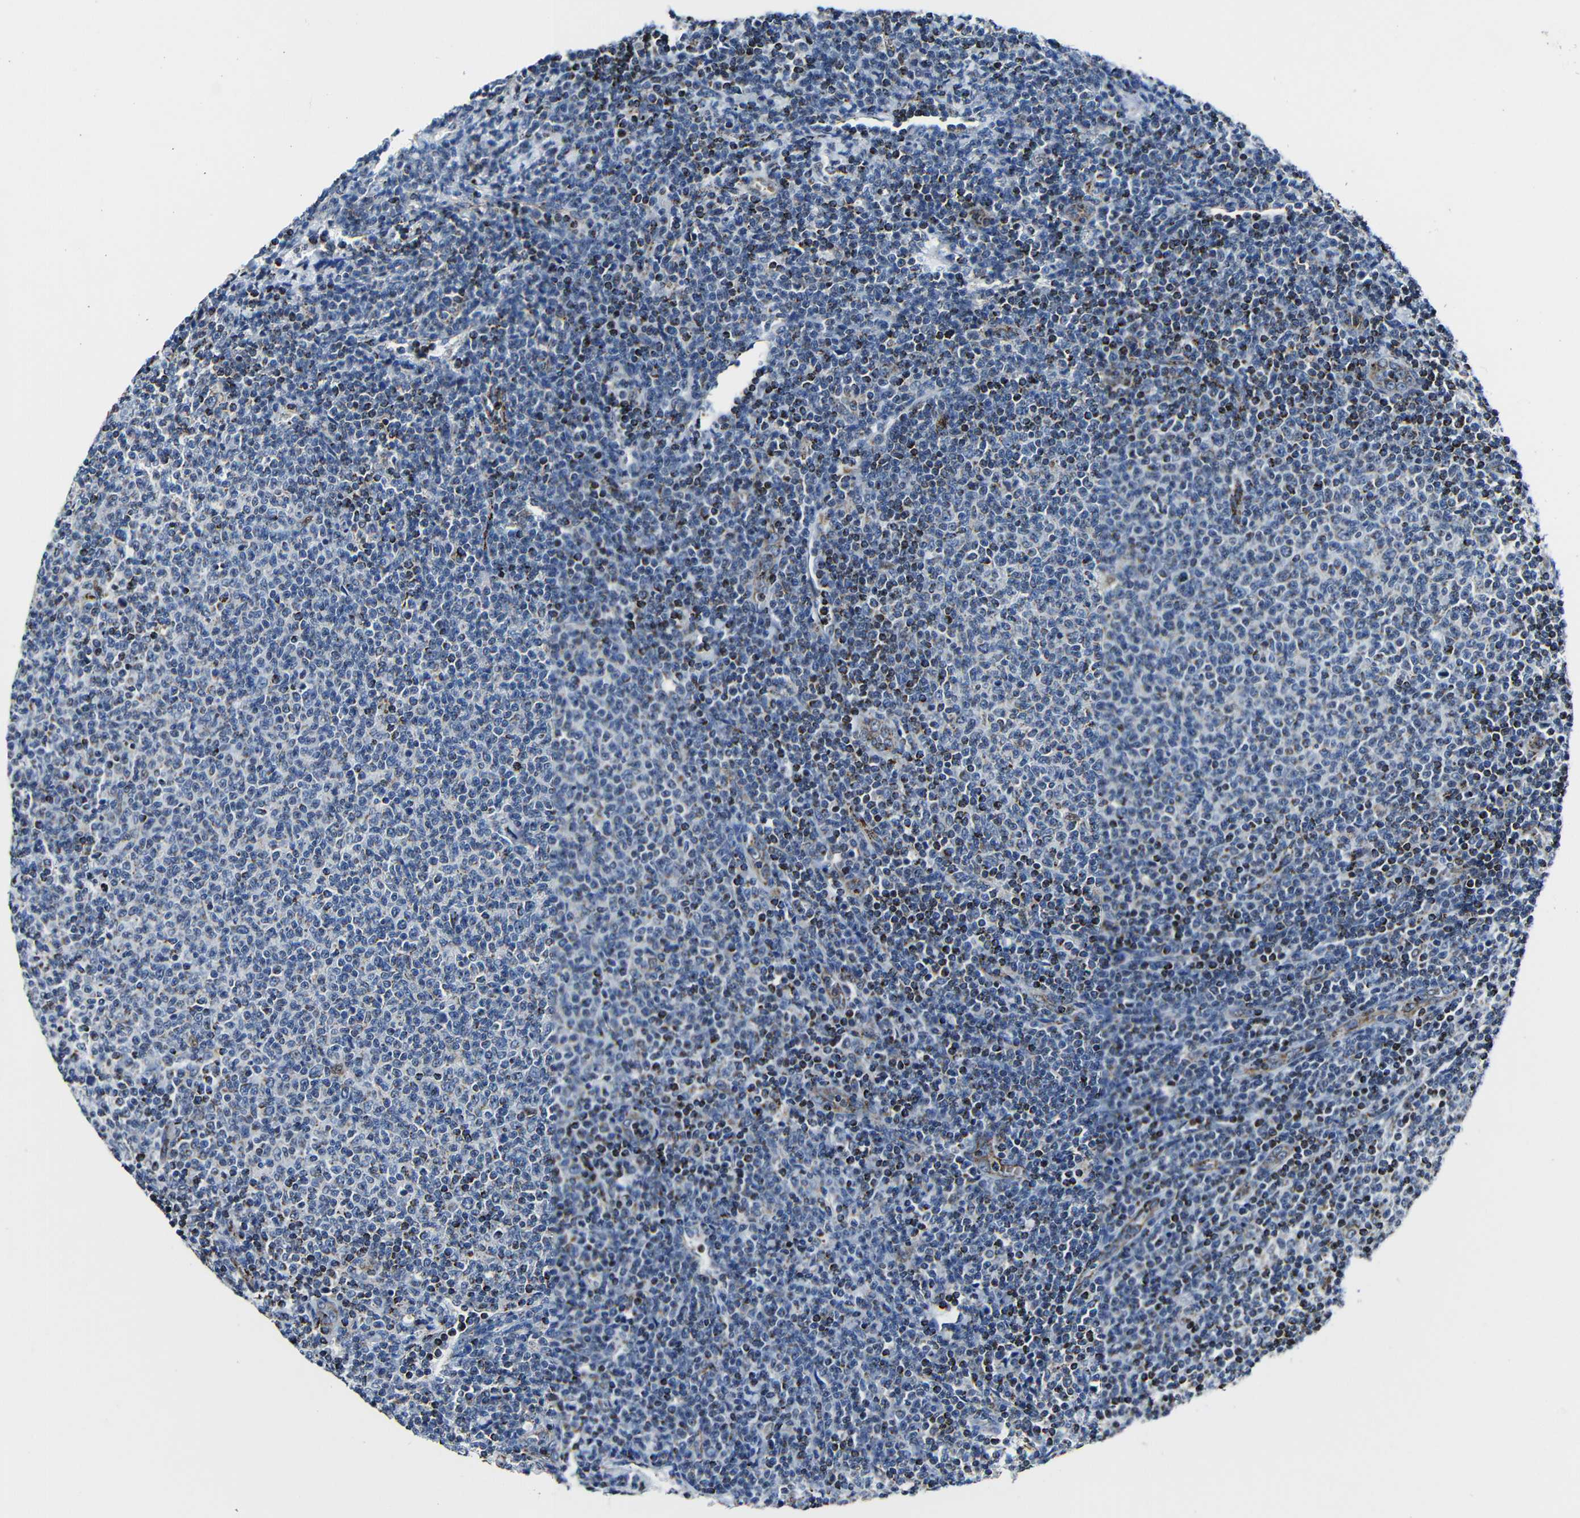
{"staining": {"intensity": "moderate", "quantity": "<25%", "location": "cytoplasmic/membranous"}, "tissue": "lymphoma", "cell_type": "Tumor cells", "image_type": "cancer", "snomed": [{"axis": "morphology", "description": "Malignant lymphoma, non-Hodgkin's type, Low grade"}, {"axis": "topography", "description": "Lymph node"}], "caption": "An IHC histopathology image of neoplastic tissue is shown. Protein staining in brown labels moderate cytoplasmic/membranous positivity in low-grade malignant lymphoma, non-Hodgkin's type within tumor cells.", "gene": "CA5B", "patient": {"sex": "male", "age": 66}}